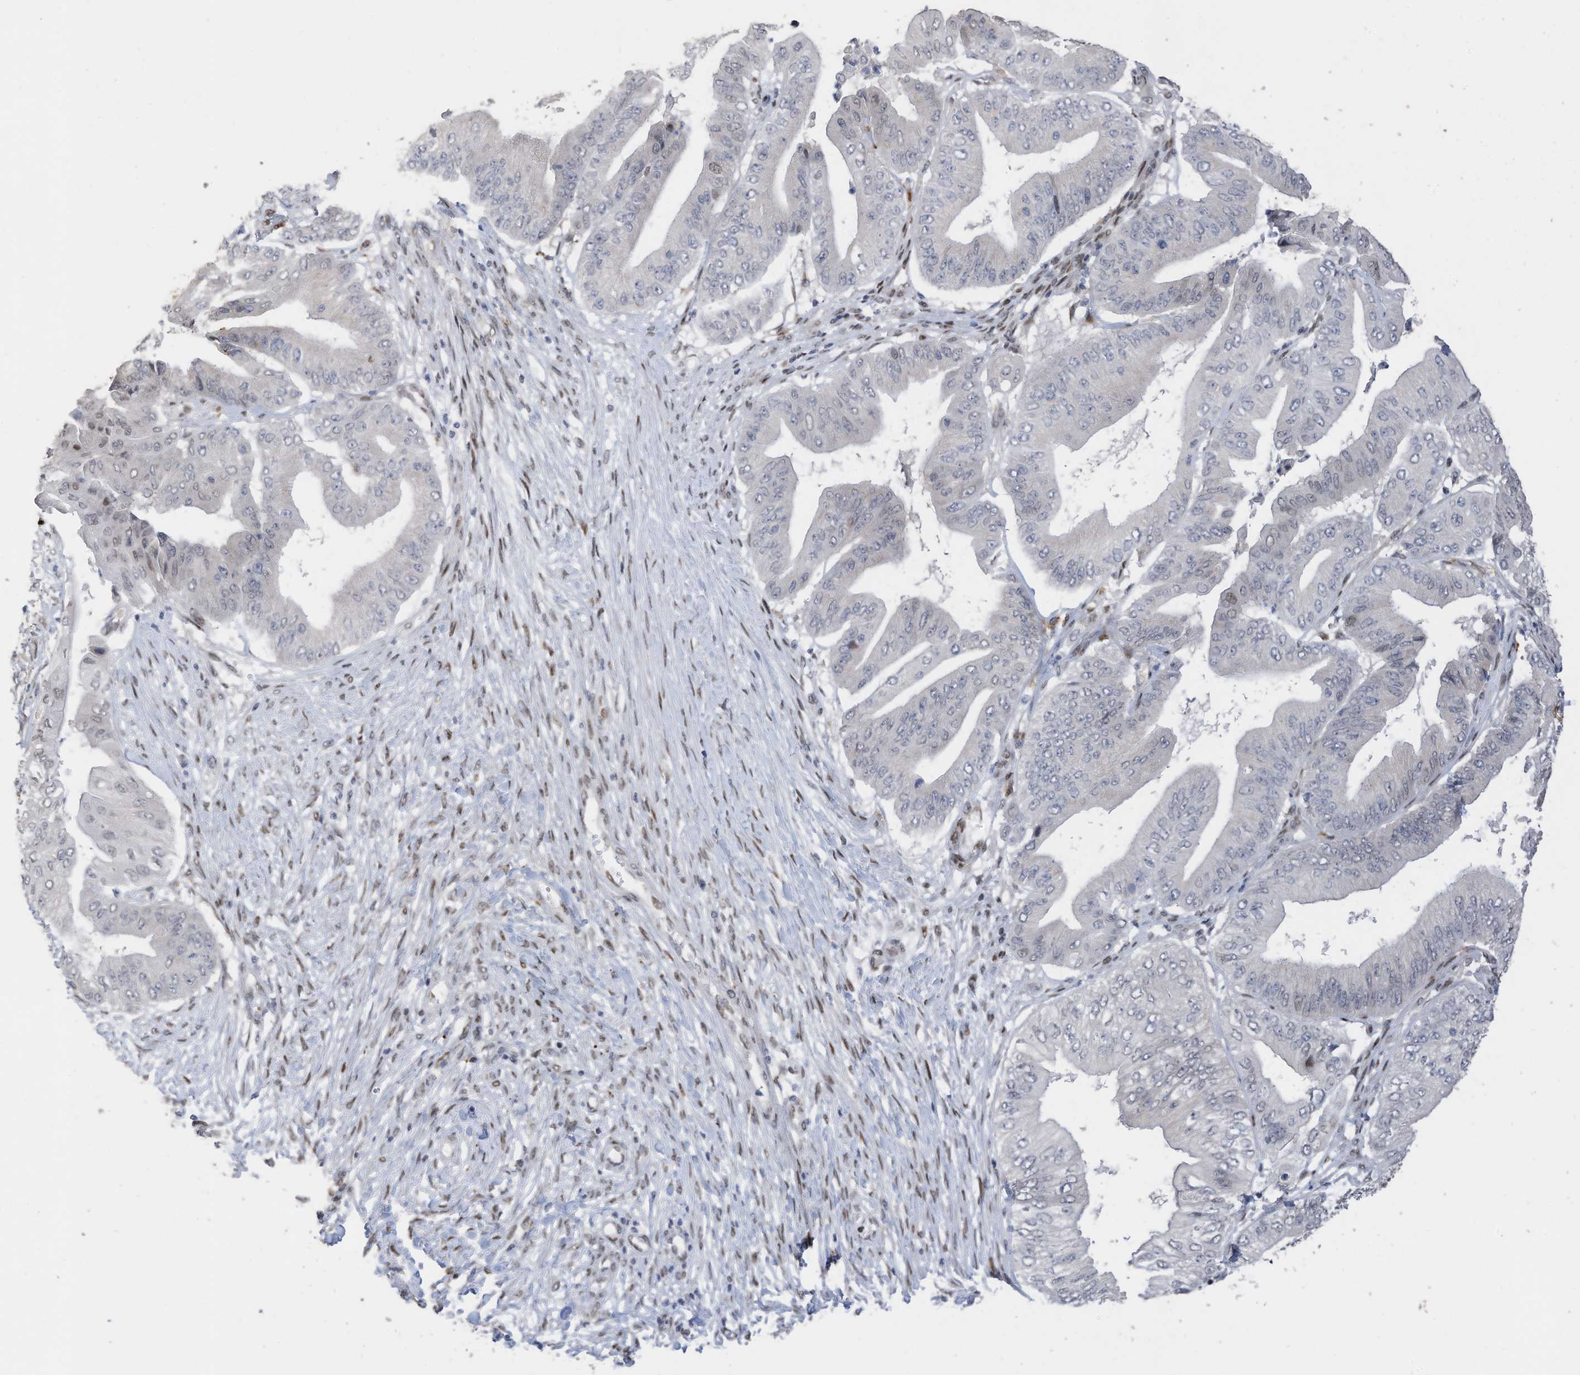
{"staining": {"intensity": "negative", "quantity": "none", "location": "none"}, "tissue": "pancreatic cancer", "cell_type": "Tumor cells", "image_type": "cancer", "snomed": [{"axis": "morphology", "description": "Adenocarcinoma, NOS"}, {"axis": "topography", "description": "Pancreas"}], "caption": "Immunohistochemistry (IHC) micrograph of neoplastic tissue: adenocarcinoma (pancreatic) stained with DAB (3,3'-diaminobenzidine) demonstrates no significant protein expression in tumor cells.", "gene": "RABL3", "patient": {"sex": "female", "age": 77}}